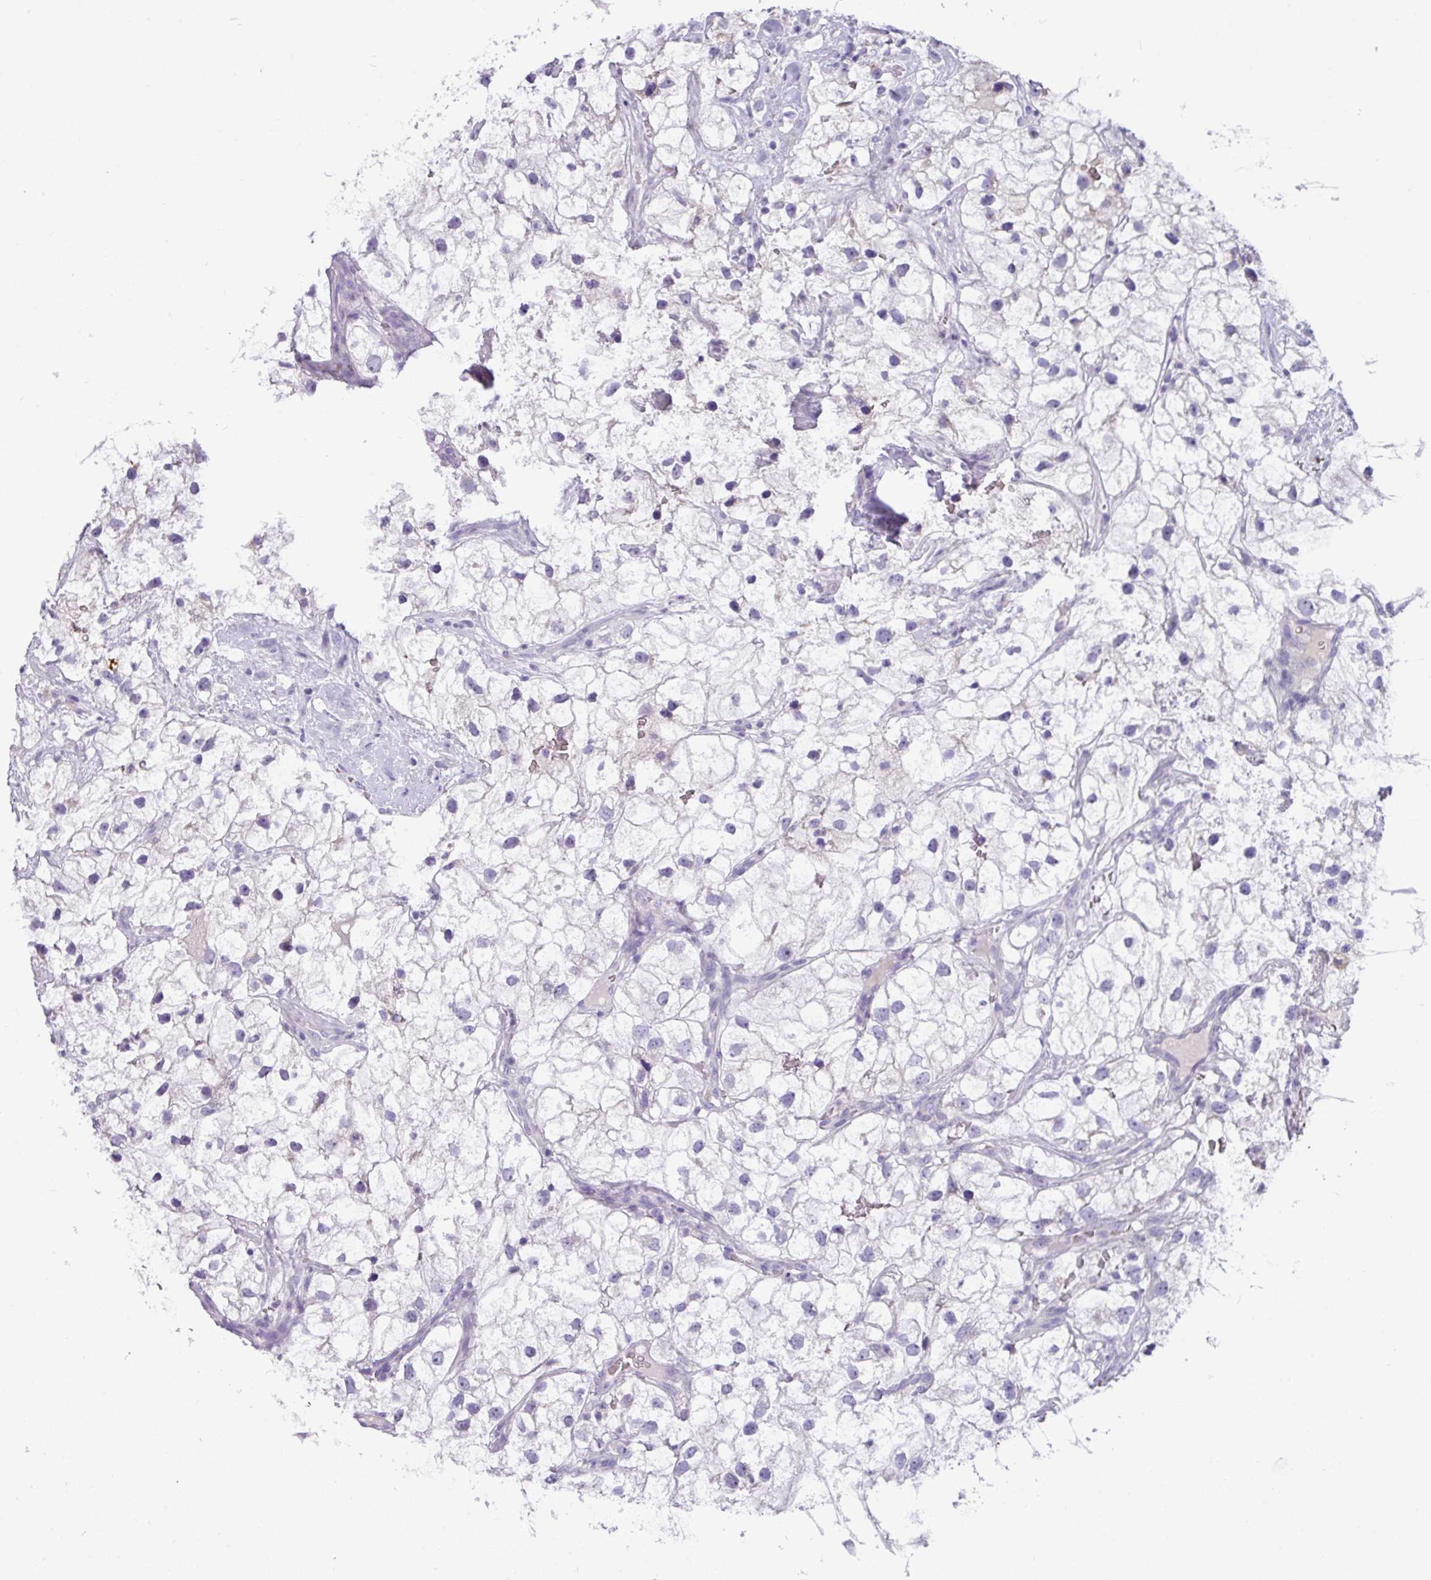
{"staining": {"intensity": "negative", "quantity": "none", "location": "none"}, "tissue": "renal cancer", "cell_type": "Tumor cells", "image_type": "cancer", "snomed": [{"axis": "morphology", "description": "Adenocarcinoma, NOS"}, {"axis": "topography", "description": "Kidney"}], "caption": "IHC of renal cancer displays no positivity in tumor cells.", "gene": "ZNF524", "patient": {"sex": "male", "age": 59}}